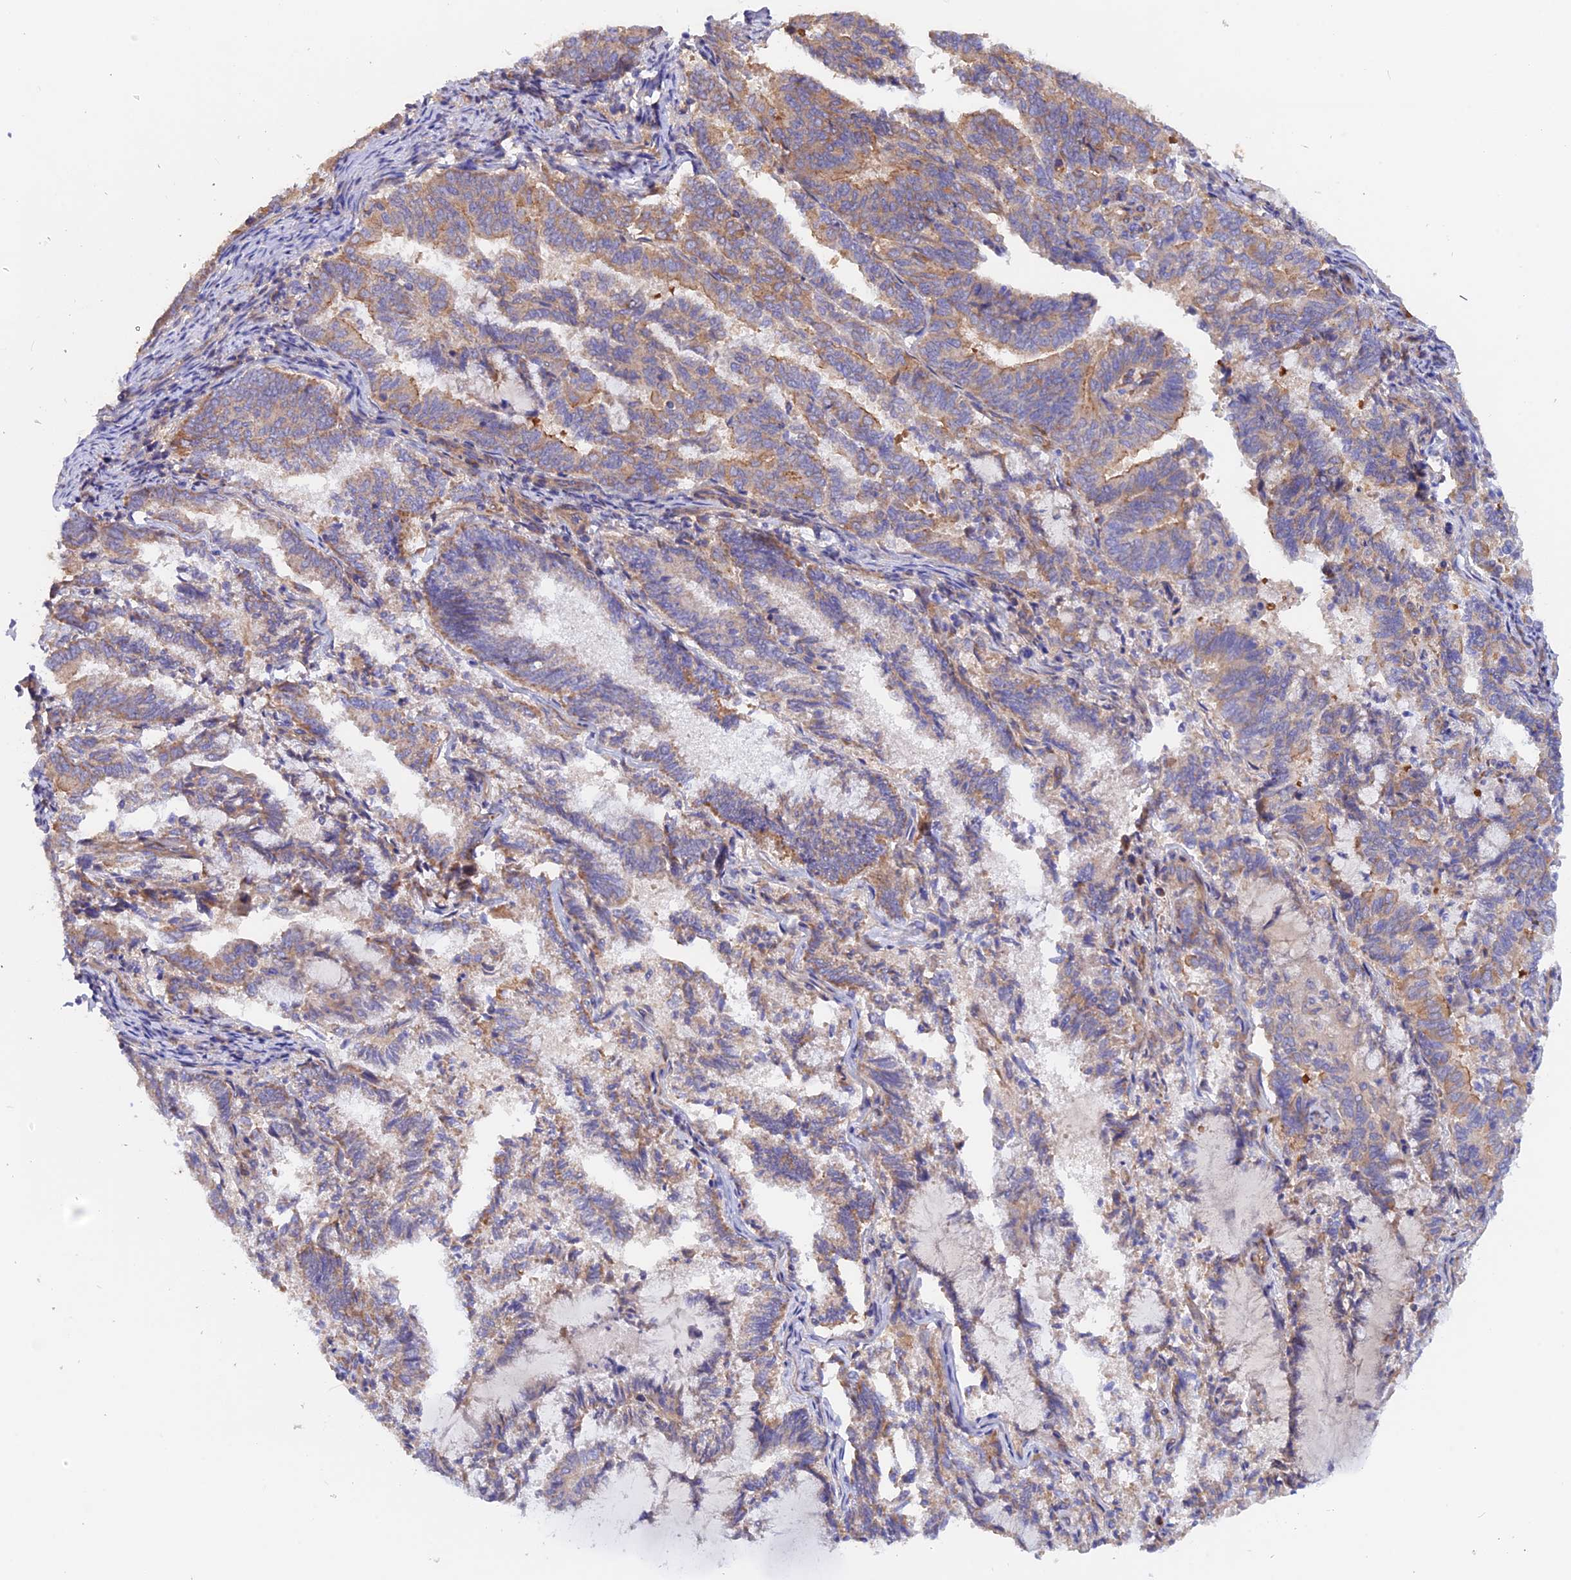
{"staining": {"intensity": "moderate", "quantity": "25%-75%", "location": "cytoplasmic/membranous"}, "tissue": "endometrial cancer", "cell_type": "Tumor cells", "image_type": "cancer", "snomed": [{"axis": "morphology", "description": "Adenocarcinoma, NOS"}, {"axis": "topography", "description": "Endometrium"}], "caption": "IHC (DAB) staining of endometrial cancer displays moderate cytoplasmic/membranous protein expression in approximately 25%-75% of tumor cells.", "gene": "HYCC1", "patient": {"sex": "female", "age": 80}}